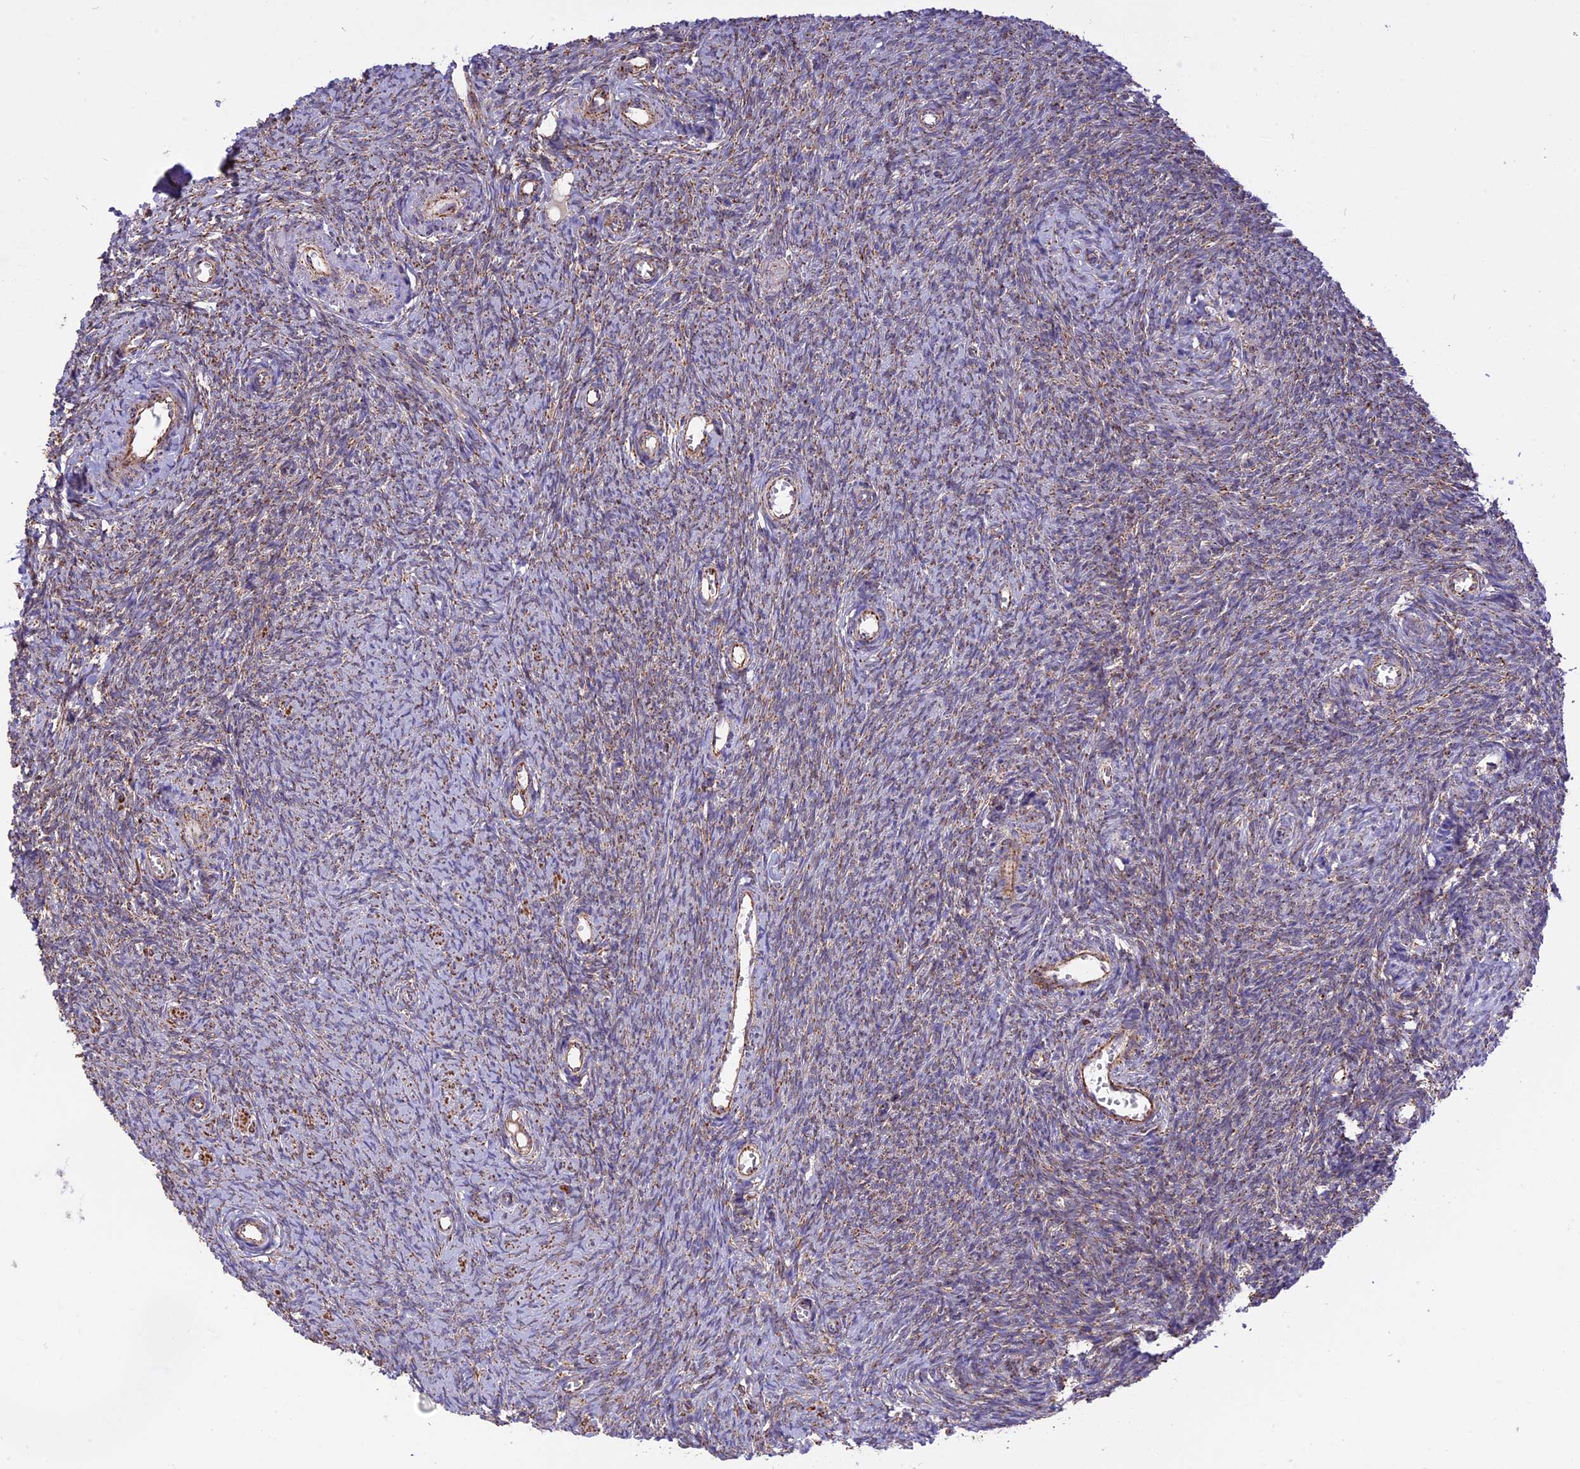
{"staining": {"intensity": "strong", "quantity": ">75%", "location": "cytoplasmic/membranous"}, "tissue": "ovary", "cell_type": "Follicle cells", "image_type": "normal", "snomed": [{"axis": "morphology", "description": "Normal tissue, NOS"}, {"axis": "topography", "description": "Ovary"}], "caption": "The immunohistochemical stain labels strong cytoplasmic/membranous positivity in follicle cells of unremarkable ovary. Nuclei are stained in blue.", "gene": "TTC4", "patient": {"sex": "female", "age": 44}}